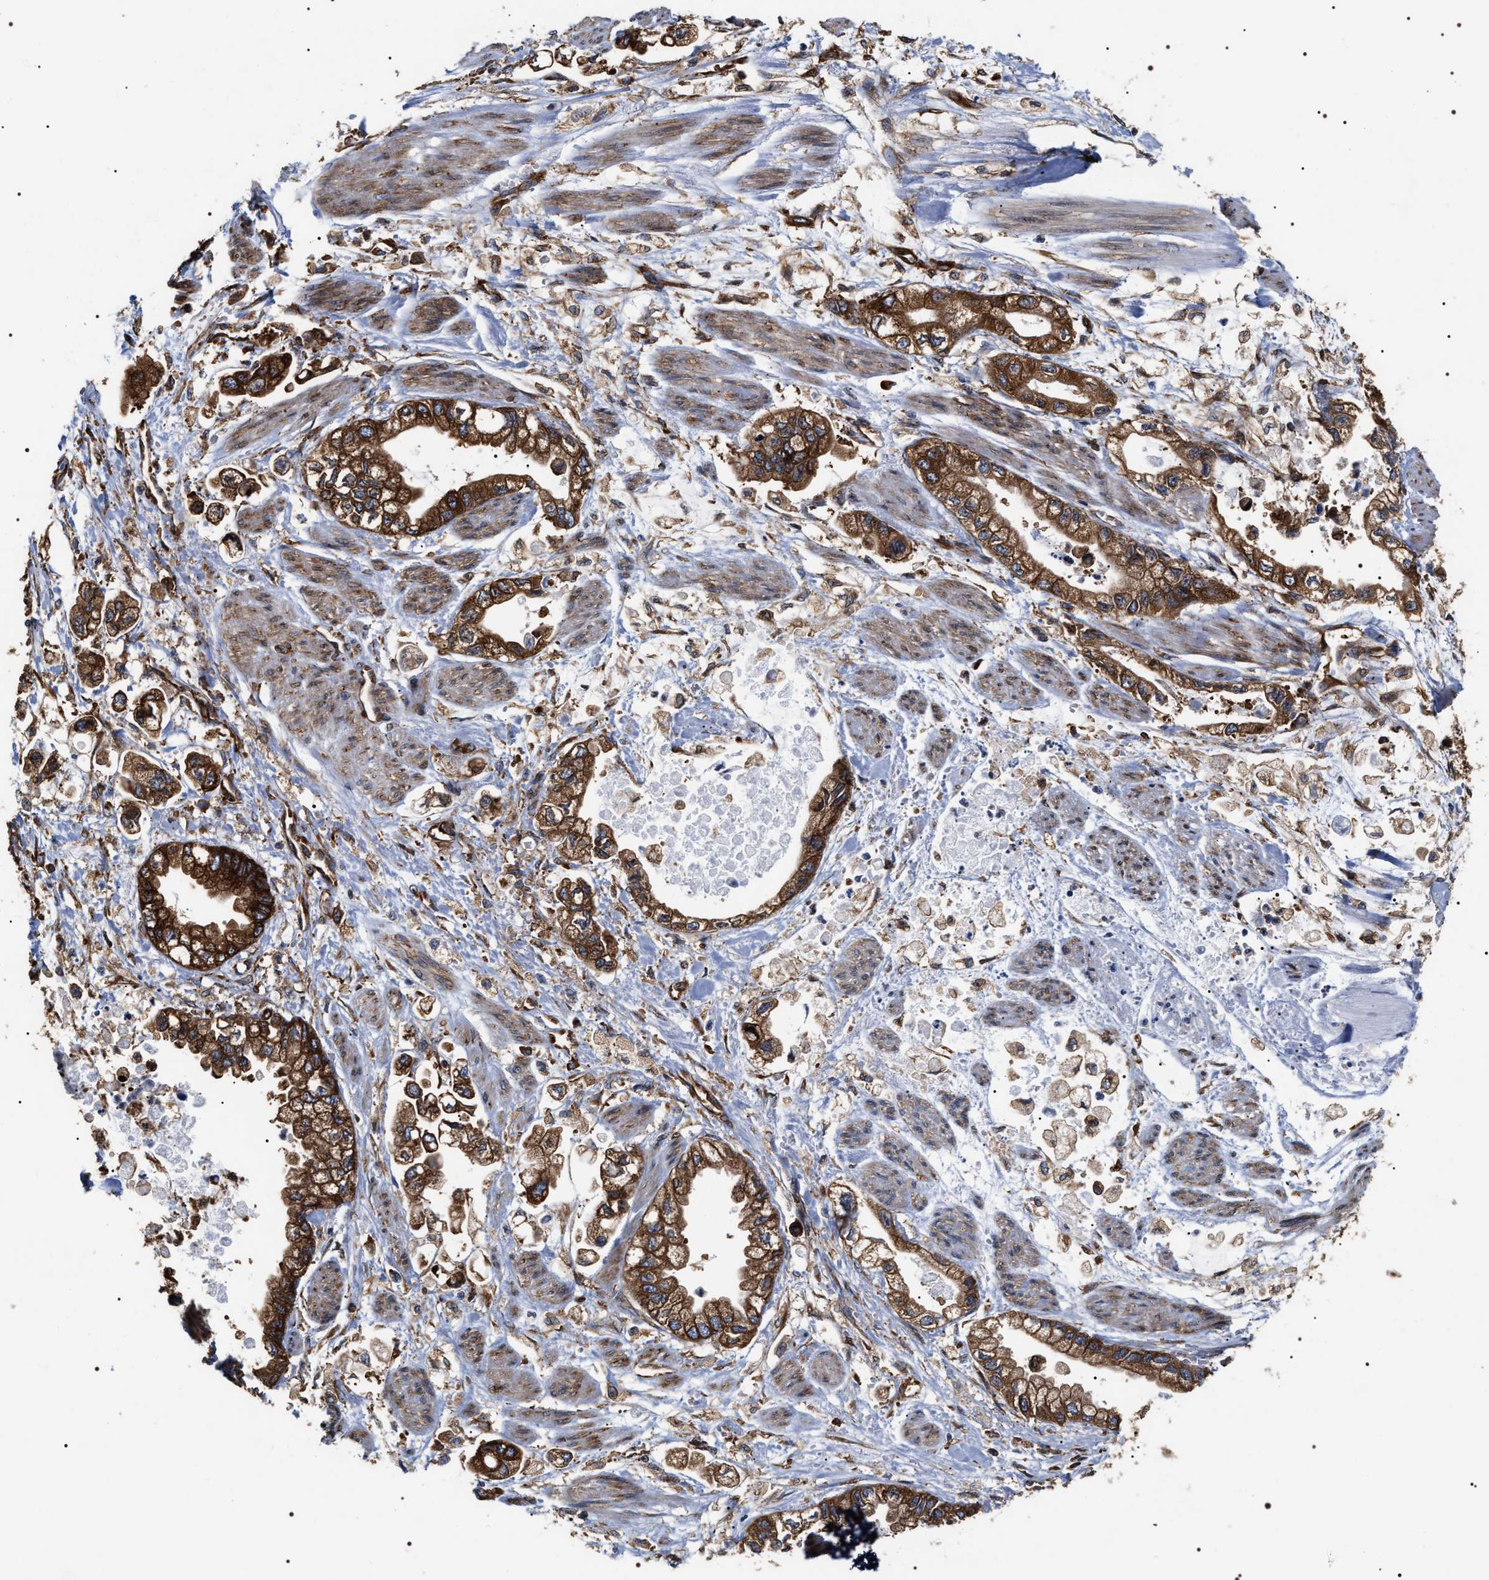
{"staining": {"intensity": "strong", "quantity": ">75%", "location": "cytoplasmic/membranous"}, "tissue": "stomach cancer", "cell_type": "Tumor cells", "image_type": "cancer", "snomed": [{"axis": "morphology", "description": "Normal tissue, NOS"}, {"axis": "morphology", "description": "Adenocarcinoma, NOS"}, {"axis": "topography", "description": "Stomach"}], "caption": "Immunohistochemical staining of human adenocarcinoma (stomach) displays high levels of strong cytoplasmic/membranous expression in about >75% of tumor cells.", "gene": "SERBP1", "patient": {"sex": "male", "age": 62}}